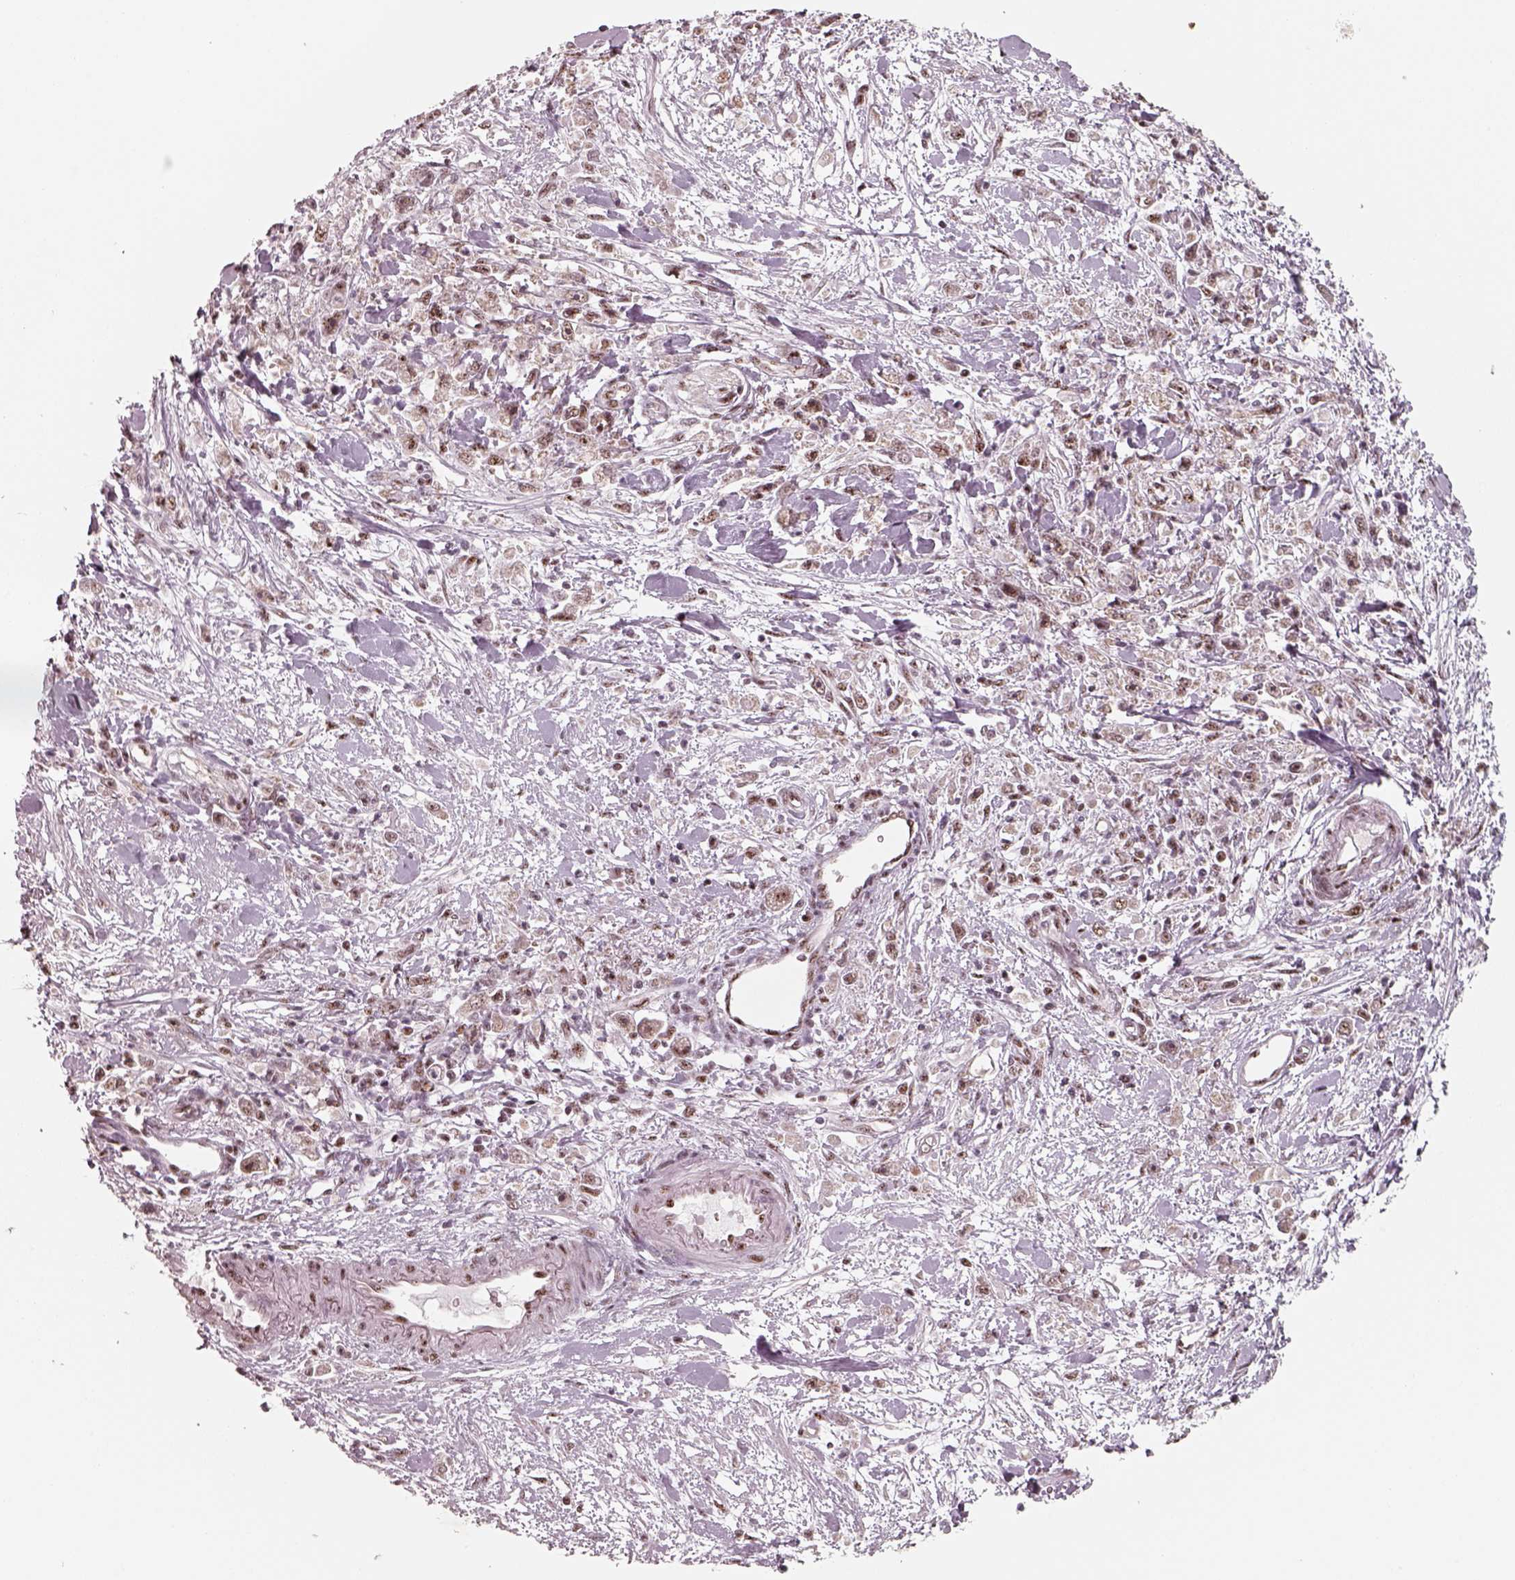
{"staining": {"intensity": "moderate", "quantity": ">75%", "location": "nuclear"}, "tissue": "stomach cancer", "cell_type": "Tumor cells", "image_type": "cancer", "snomed": [{"axis": "morphology", "description": "Adenocarcinoma, NOS"}, {"axis": "topography", "description": "Stomach"}], "caption": "Immunohistochemistry (IHC) (DAB (3,3'-diaminobenzidine)) staining of stomach adenocarcinoma displays moderate nuclear protein expression in about >75% of tumor cells.", "gene": "ATXN7L3", "patient": {"sex": "female", "age": 59}}